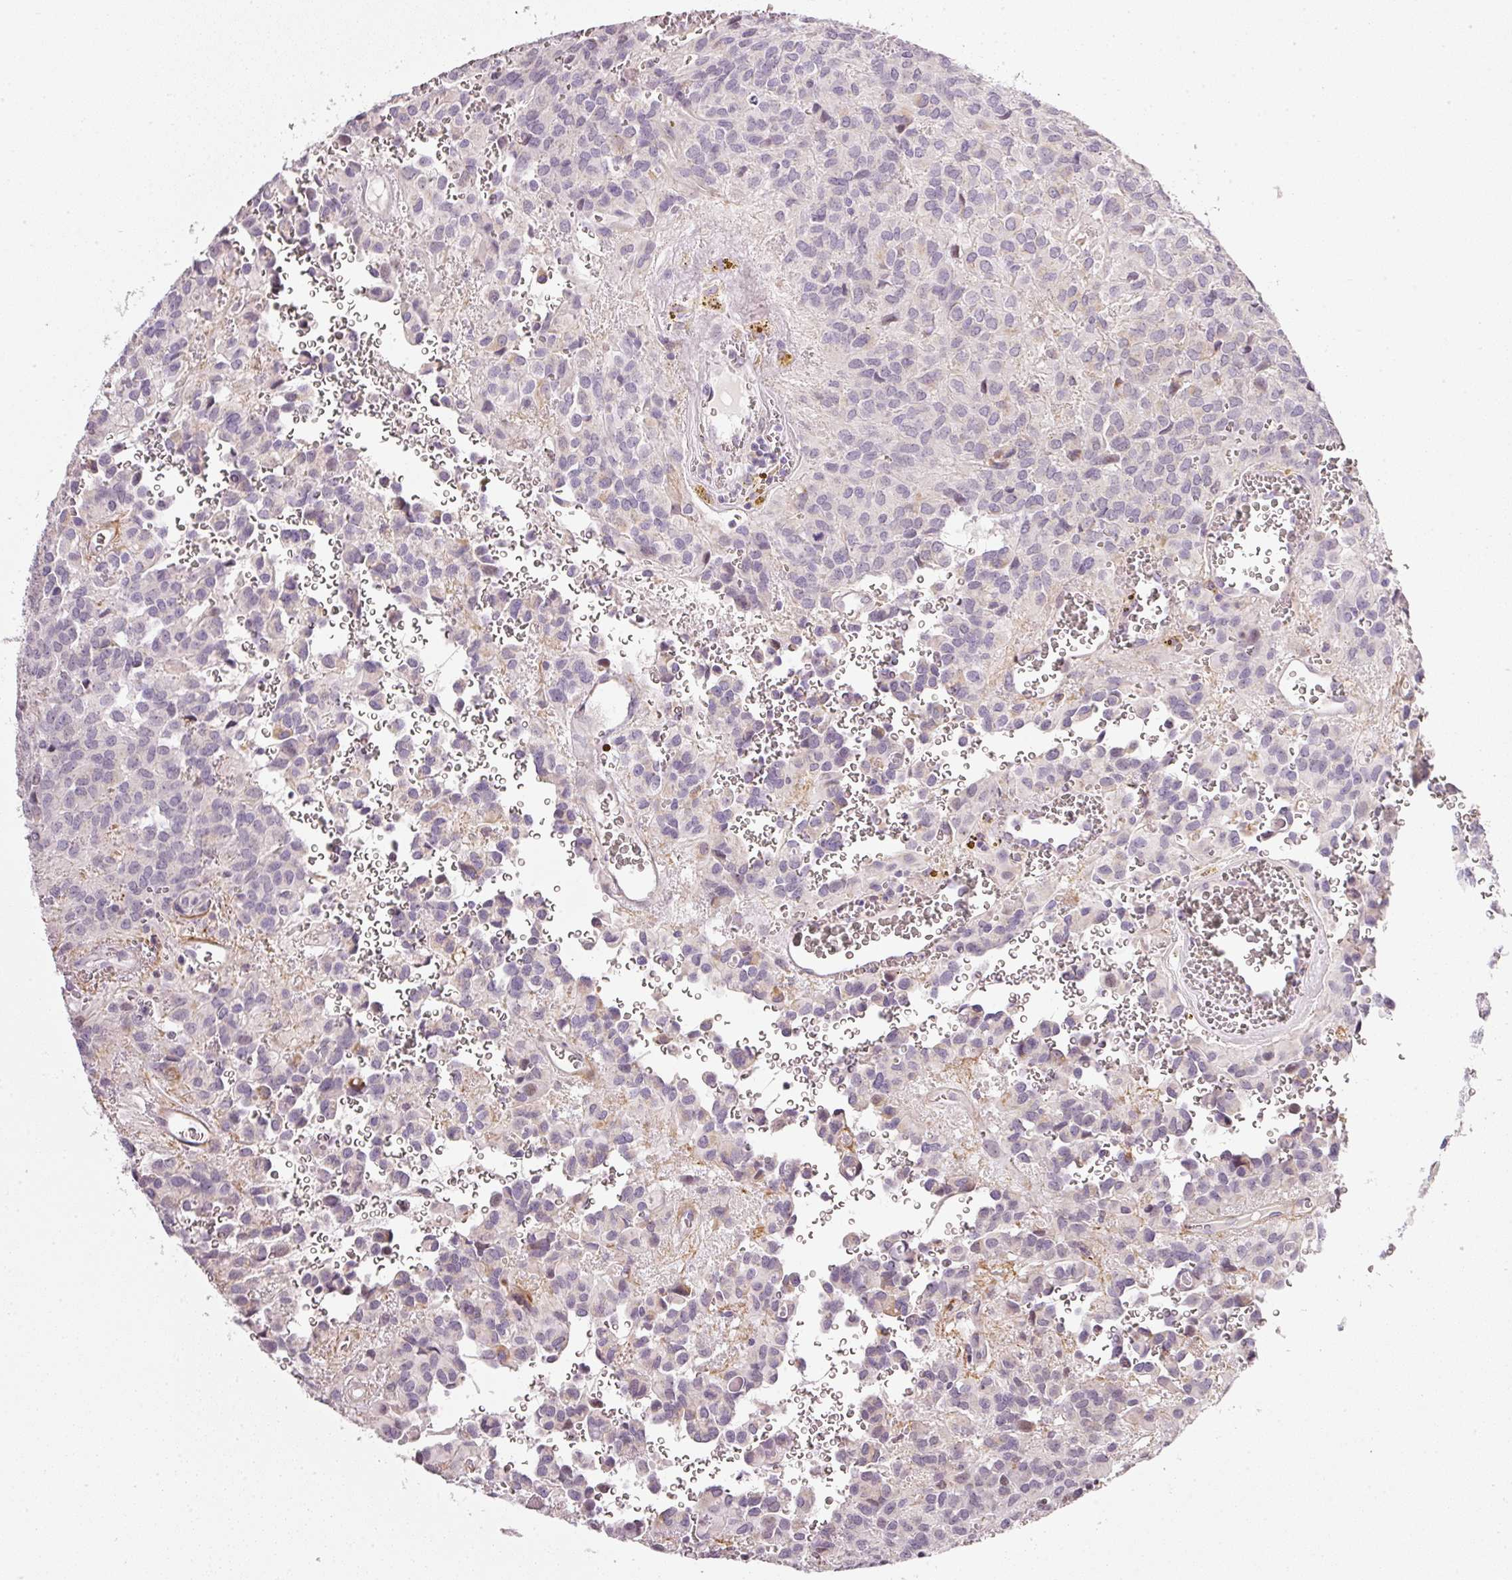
{"staining": {"intensity": "weak", "quantity": "<25%", "location": "cytoplasmic/membranous"}, "tissue": "glioma", "cell_type": "Tumor cells", "image_type": "cancer", "snomed": [{"axis": "morphology", "description": "Glioma, malignant, Low grade"}, {"axis": "topography", "description": "Brain"}], "caption": "This is an immunohistochemistry (IHC) image of human glioma. There is no expression in tumor cells.", "gene": "NRDE2", "patient": {"sex": "male", "age": 56}}